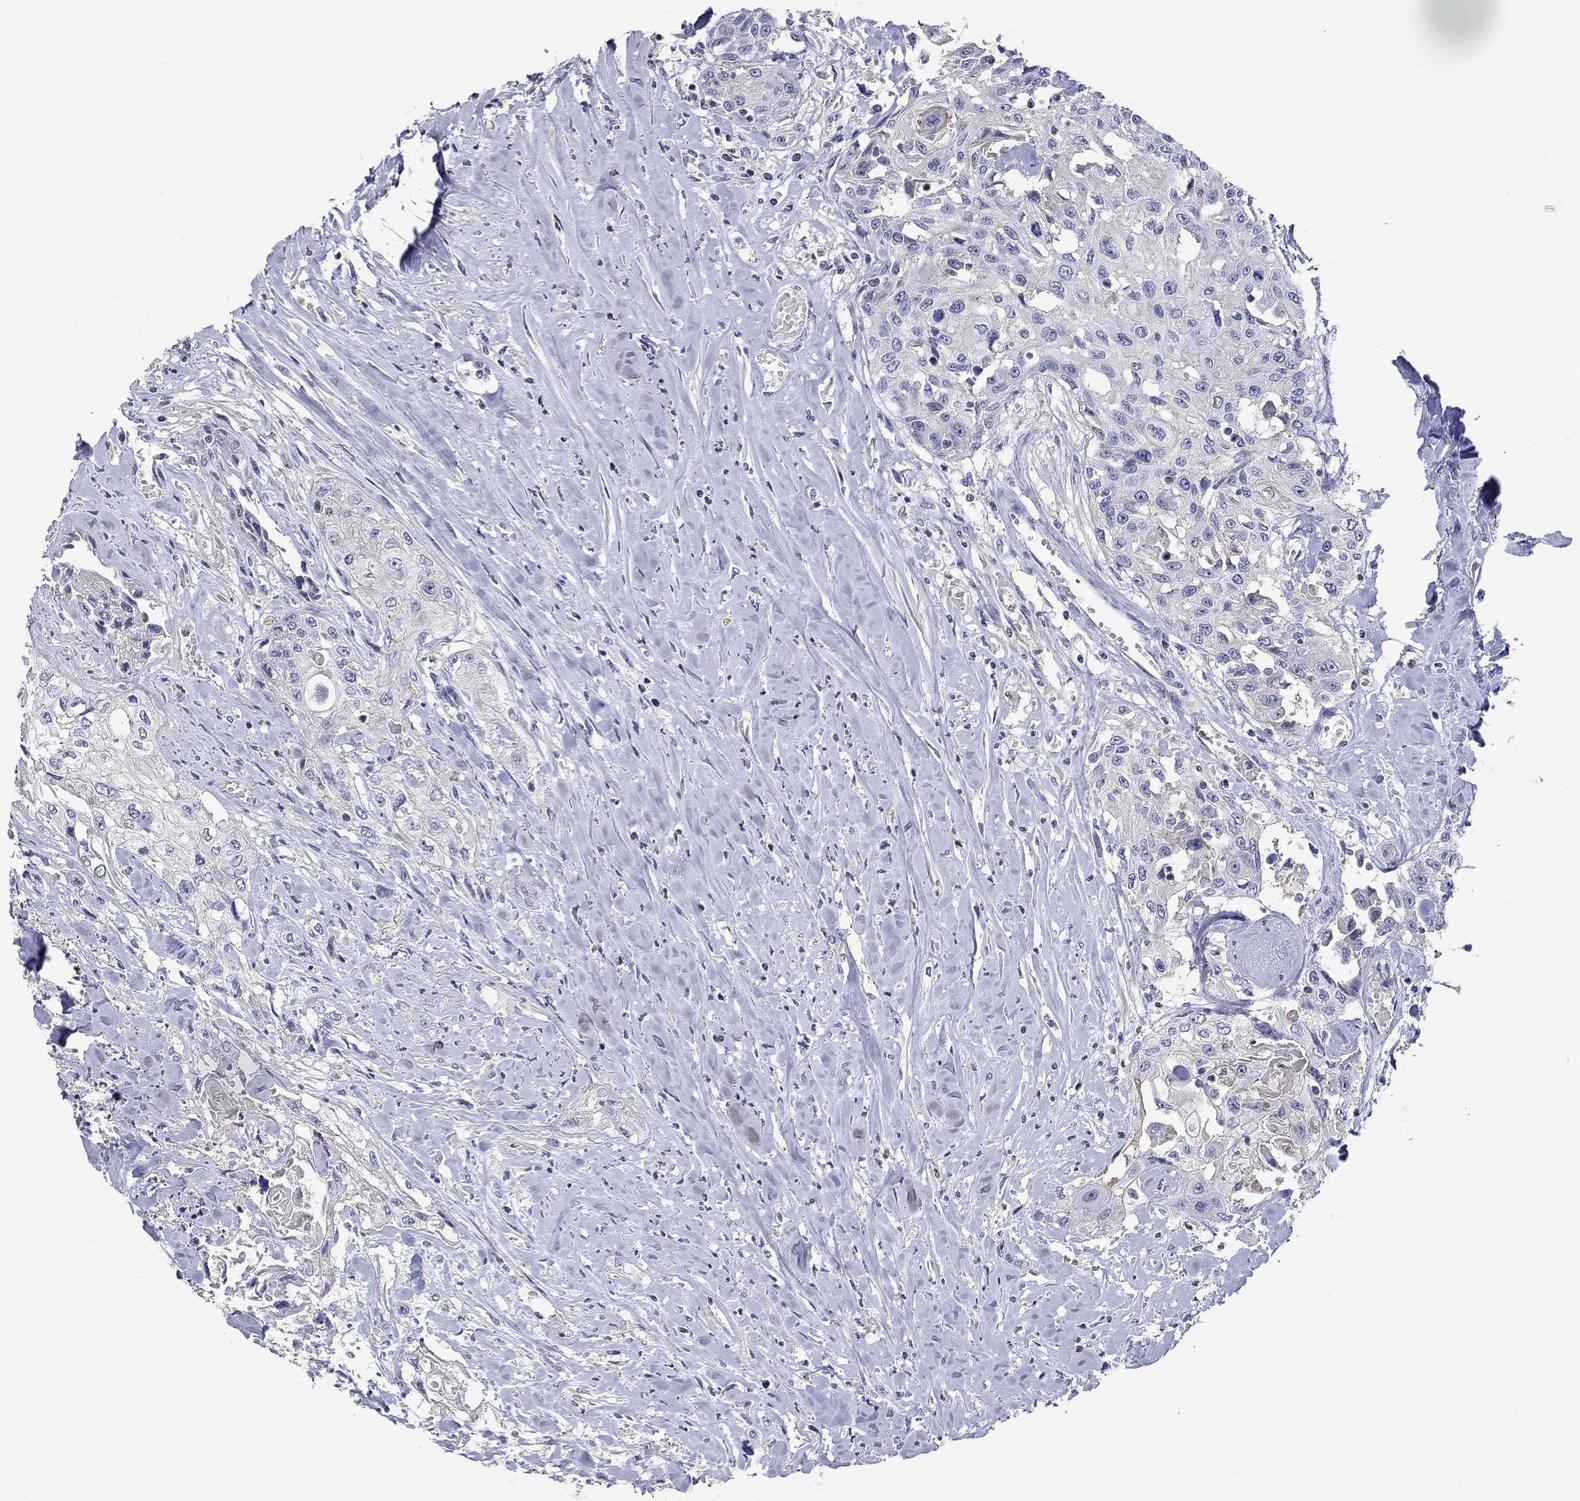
{"staining": {"intensity": "negative", "quantity": "none", "location": "none"}, "tissue": "head and neck cancer", "cell_type": "Tumor cells", "image_type": "cancer", "snomed": [{"axis": "morphology", "description": "Normal tissue, NOS"}, {"axis": "morphology", "description": "Squamous cell carcinoma, NOS"}, {"axis": "topography", "description": "Oral tissue"}, {"axis": "topography", "description": "Peripheral nerve tissue"}, {"axis": "topography", "description": "Head-Neck"}], "caption": "Head and neck squamous cell carcinoma stained for a protein using immunohistochemistry demonstrates no positivity tumor cells.", "gene": "LRFN4", "patient": {"sex": "female", "age": 59}}